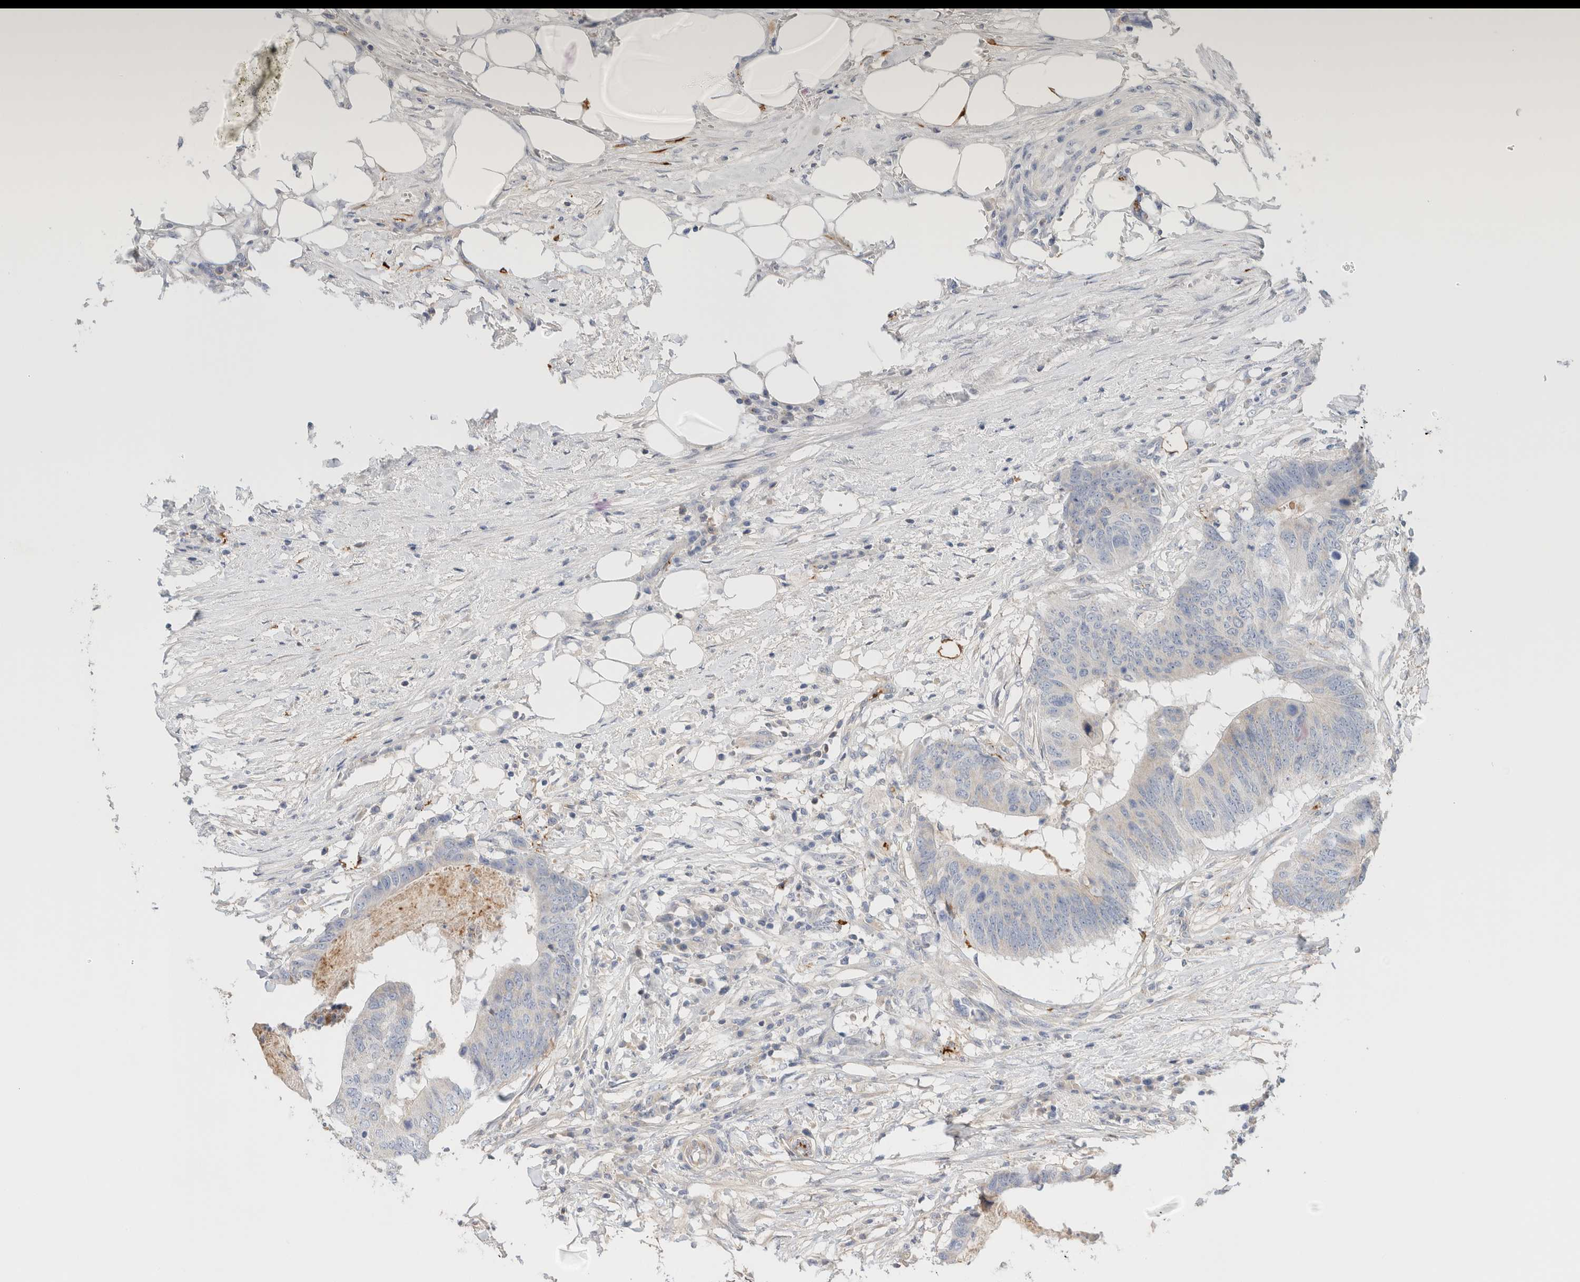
{"staining": {"intensity": "negative", "quantity": "none", "location": "none"}, "tissue": "colorectal cancer", "cell_type": "Tumor cells", "image_type": "cancer", "snomed": [{"axis": "morphology", "description": "Adenocarcinoma, NOS"}, {"axis": "topography", "description": "Colon"}], "caption": "An immunohistochemistry histopathology image of colorectal cancer (adenocarcinoma) is shown. There is no staining in tumor cells of colorectal cancer (adenocarcinoma).", "gene": "PROS1", "patient": {"sex": "male", "age": 56}}